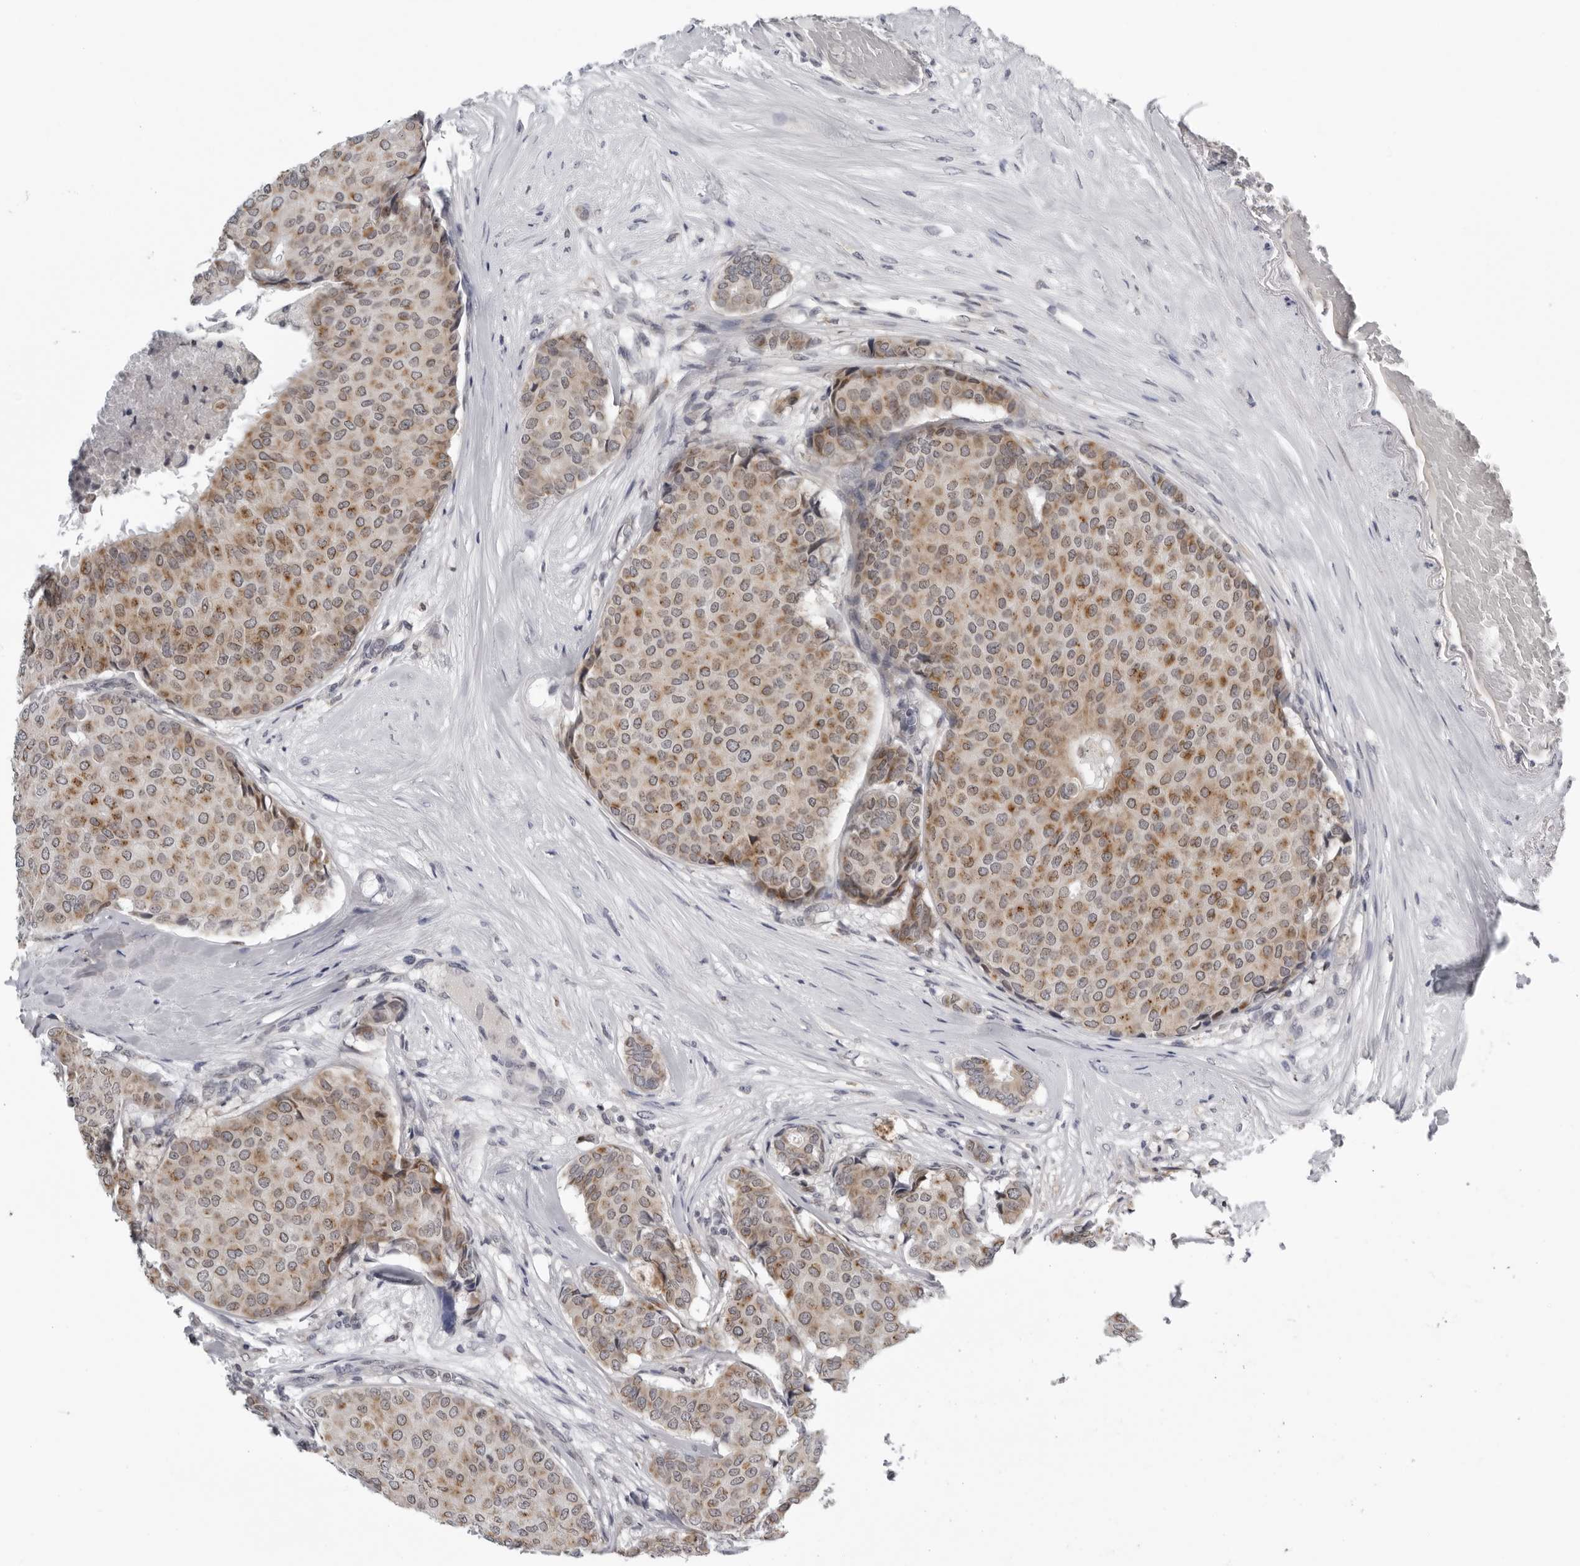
{"staining": {"intensity": "moderate", "quantity": "25%-75%", "location": "cytoplasmic/membranous"}, "tissue": "breast cancer", "cell_type": "Tumor cells", "image_type": "cancer", "snomed": [{"axis": "morphology", "description": "Duct carcinoma"}, {"axis": "topography", "description": "Breast"}], "caption": "Human breast cancer (intraductal carcinoma) stained with a protein marker shows moderate staining in tumor cells.", "gene": "CPT2", "patient": {"sex": "female", "age": 75}}